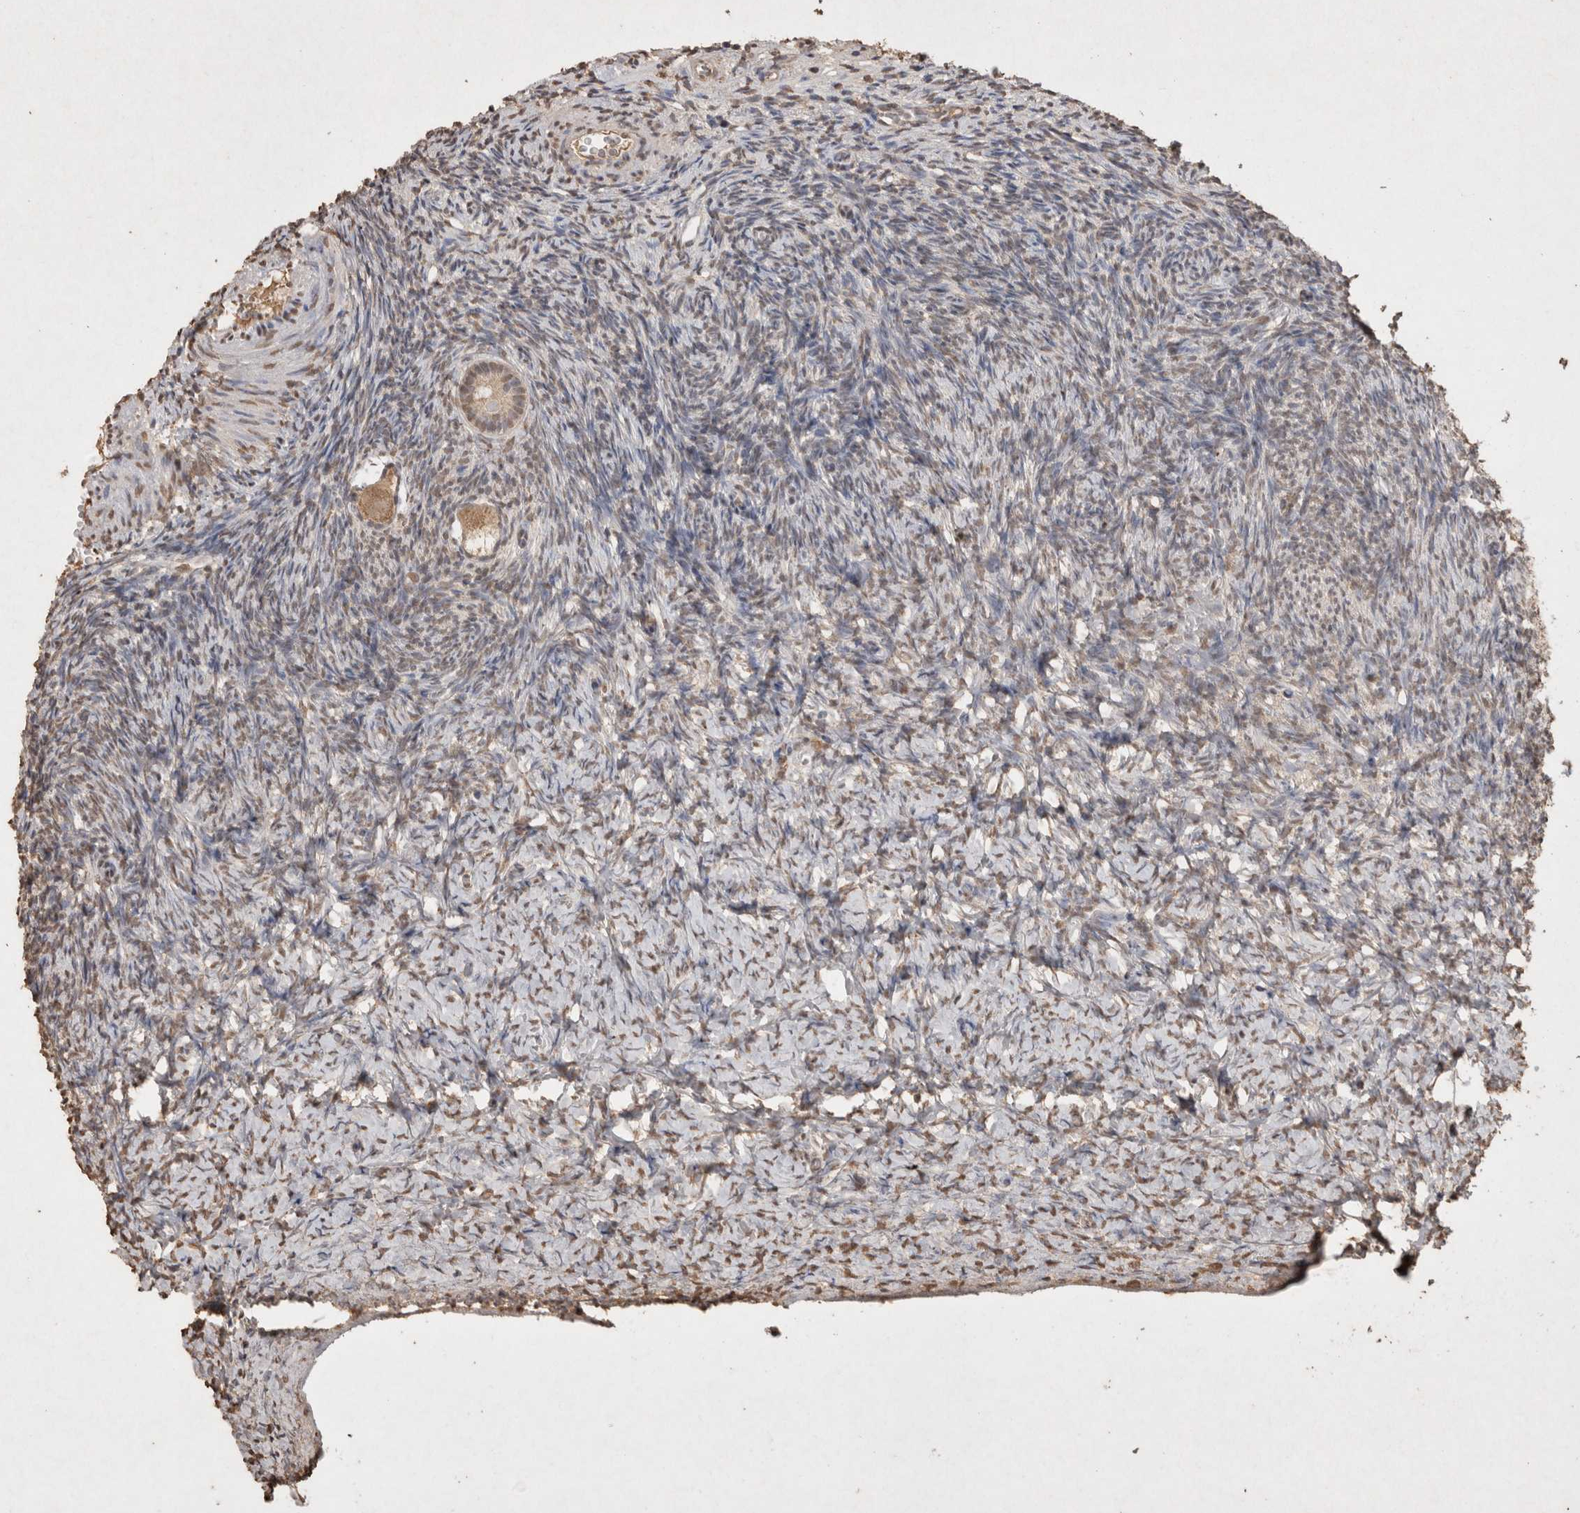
{"staining": {"intensity": "moderate", "quantity": ">75%", "location": "cytoplasmic/membranous"}, "tissue": "ovary", "cell_type": "Follicle cells", "image_type": "normal", "snomed": [{"axis": "morphology", "description": "Normal tissue, NOS"}, {"axis": "topography", "description": "Ovary"}], "caption": "Protein expression analysis of unremarkable ovary demonstrates moderate cytoplasmic/membranous positivity in approximately >75% of follicle cells.", "gene": "MLX", "patient": {"sex": "female", "age": 34}}